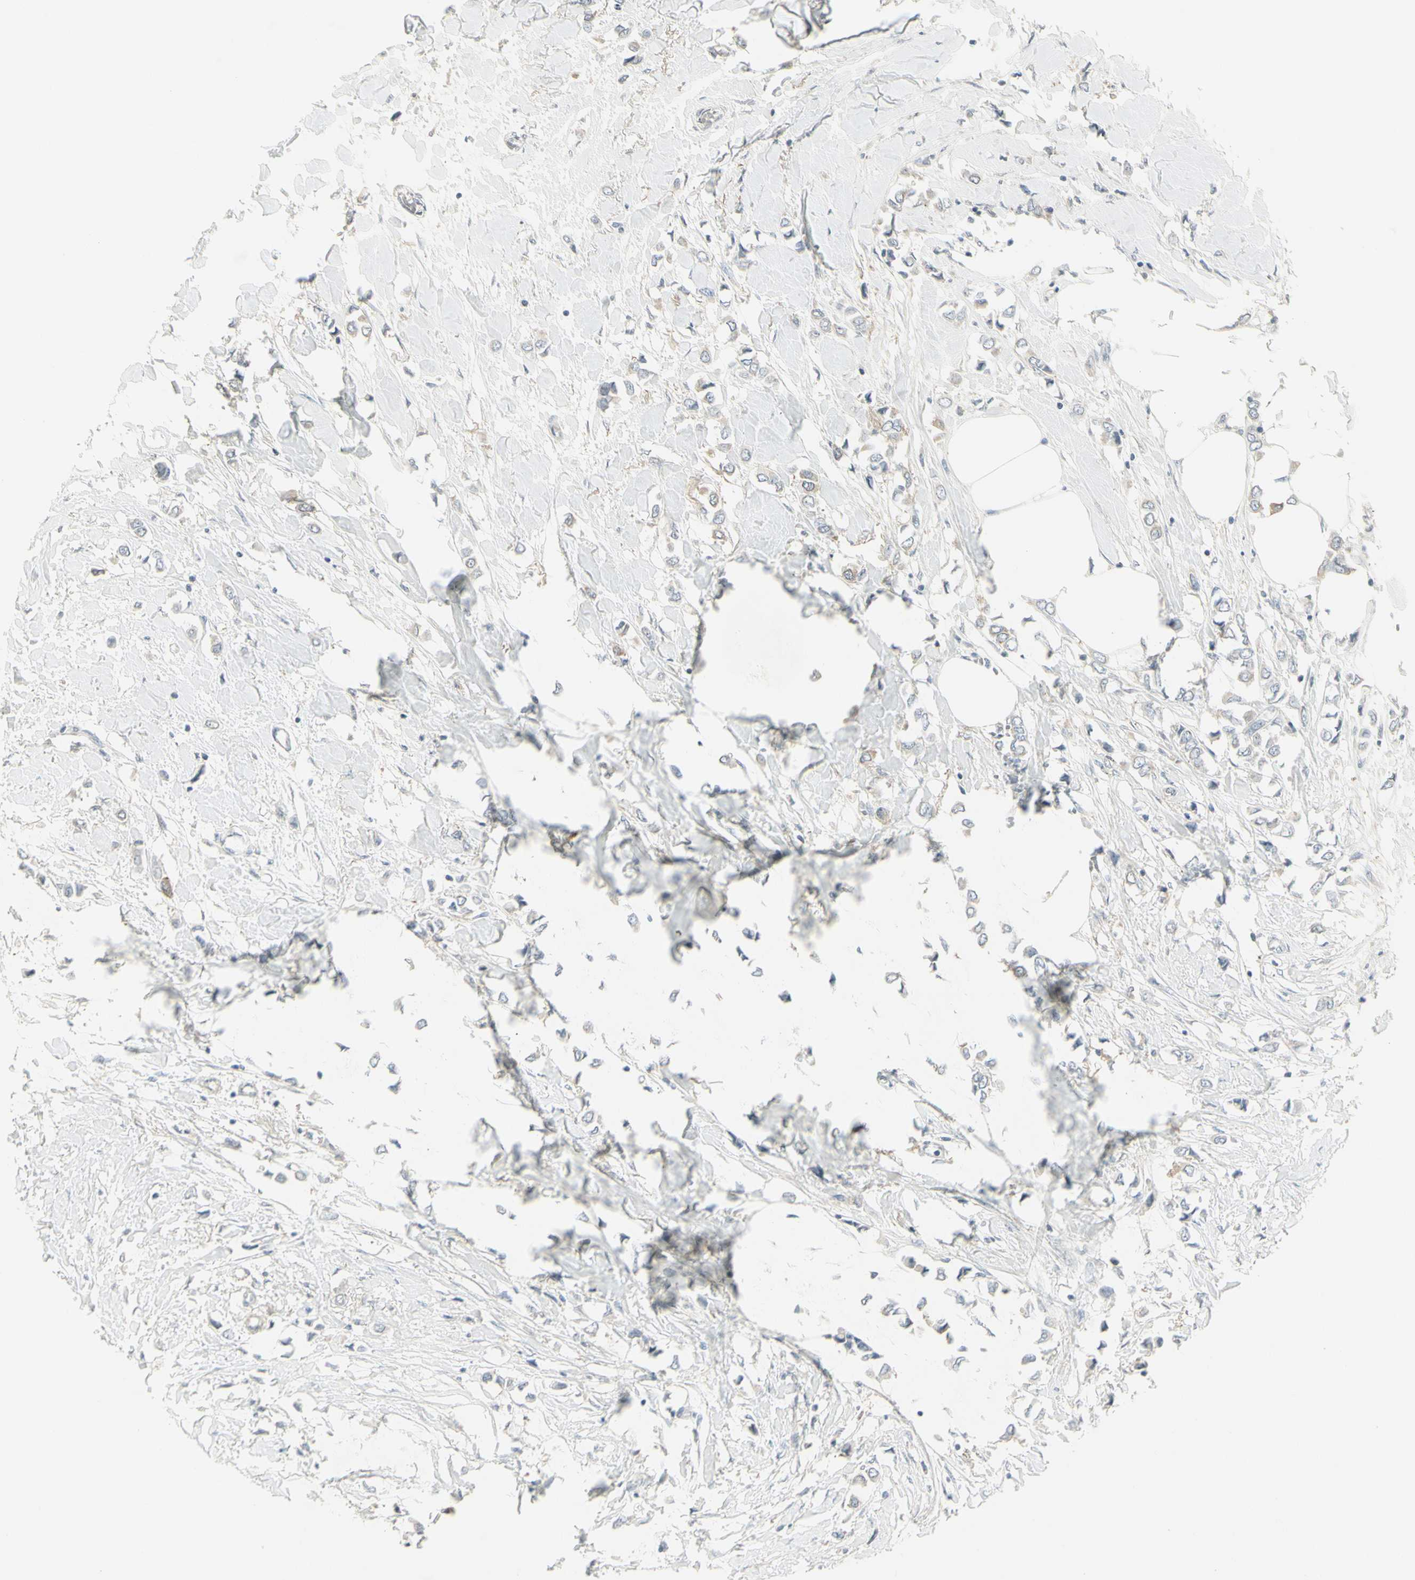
{"staining": {"intensity": "negative", "quantity": "none", "location": "none"}, "tissue": "breast cancer", "cell_type": "Tumor cells", "image_type": "cancer", "snomed": [{"axis": "morphology", "description": "Lobular carcinoma"}, {"axis": "topography", "description": "Breast"}], "caption": "Immunohistochemical staining of breast cancer exhibits no significant positivity in tumor cells.", "gene": "CCNB2", "patient": {"sex": "female", "age": 51}}